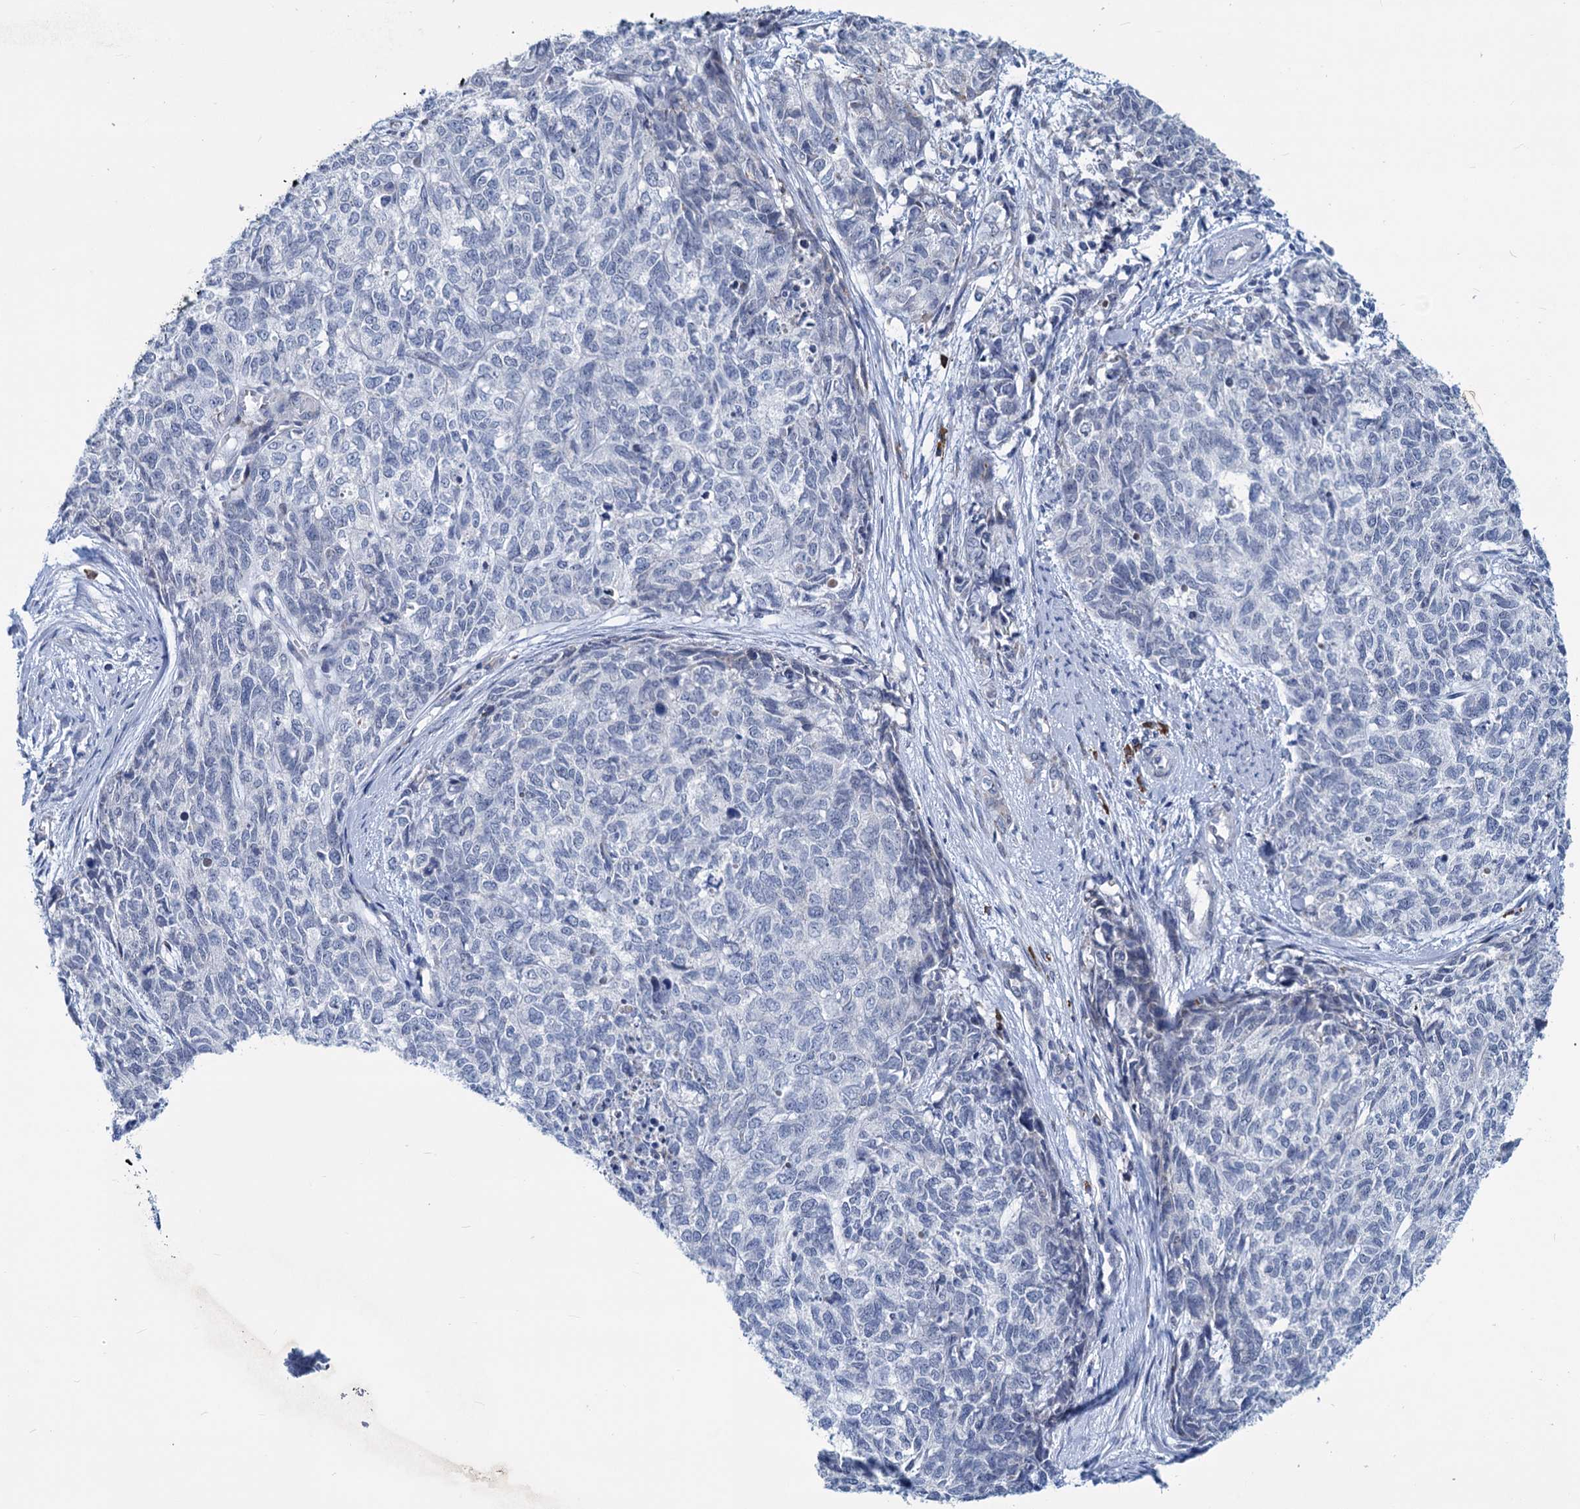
{"staining": {"intensity": "negative", "quantity": "none", "location": "none"}, "tissue": "cervical cancer", "cell_type": "Tumor cells", "image_type": "cancer", "snomed": [{"axis": "morphology", "description": "Squamous cell carcinoma, NOS"}, {"axis": "topography", "description": "Cervix"}], "caption": "DAB (3,3'-diaminobenzidine) immunohistochemical staining of human cervical cancer (squamous cell carcinoma) exhibits no significant positivity in tumor cells.", "gene": "NEU3", "patient": {"sex": "female", "age": 63}}